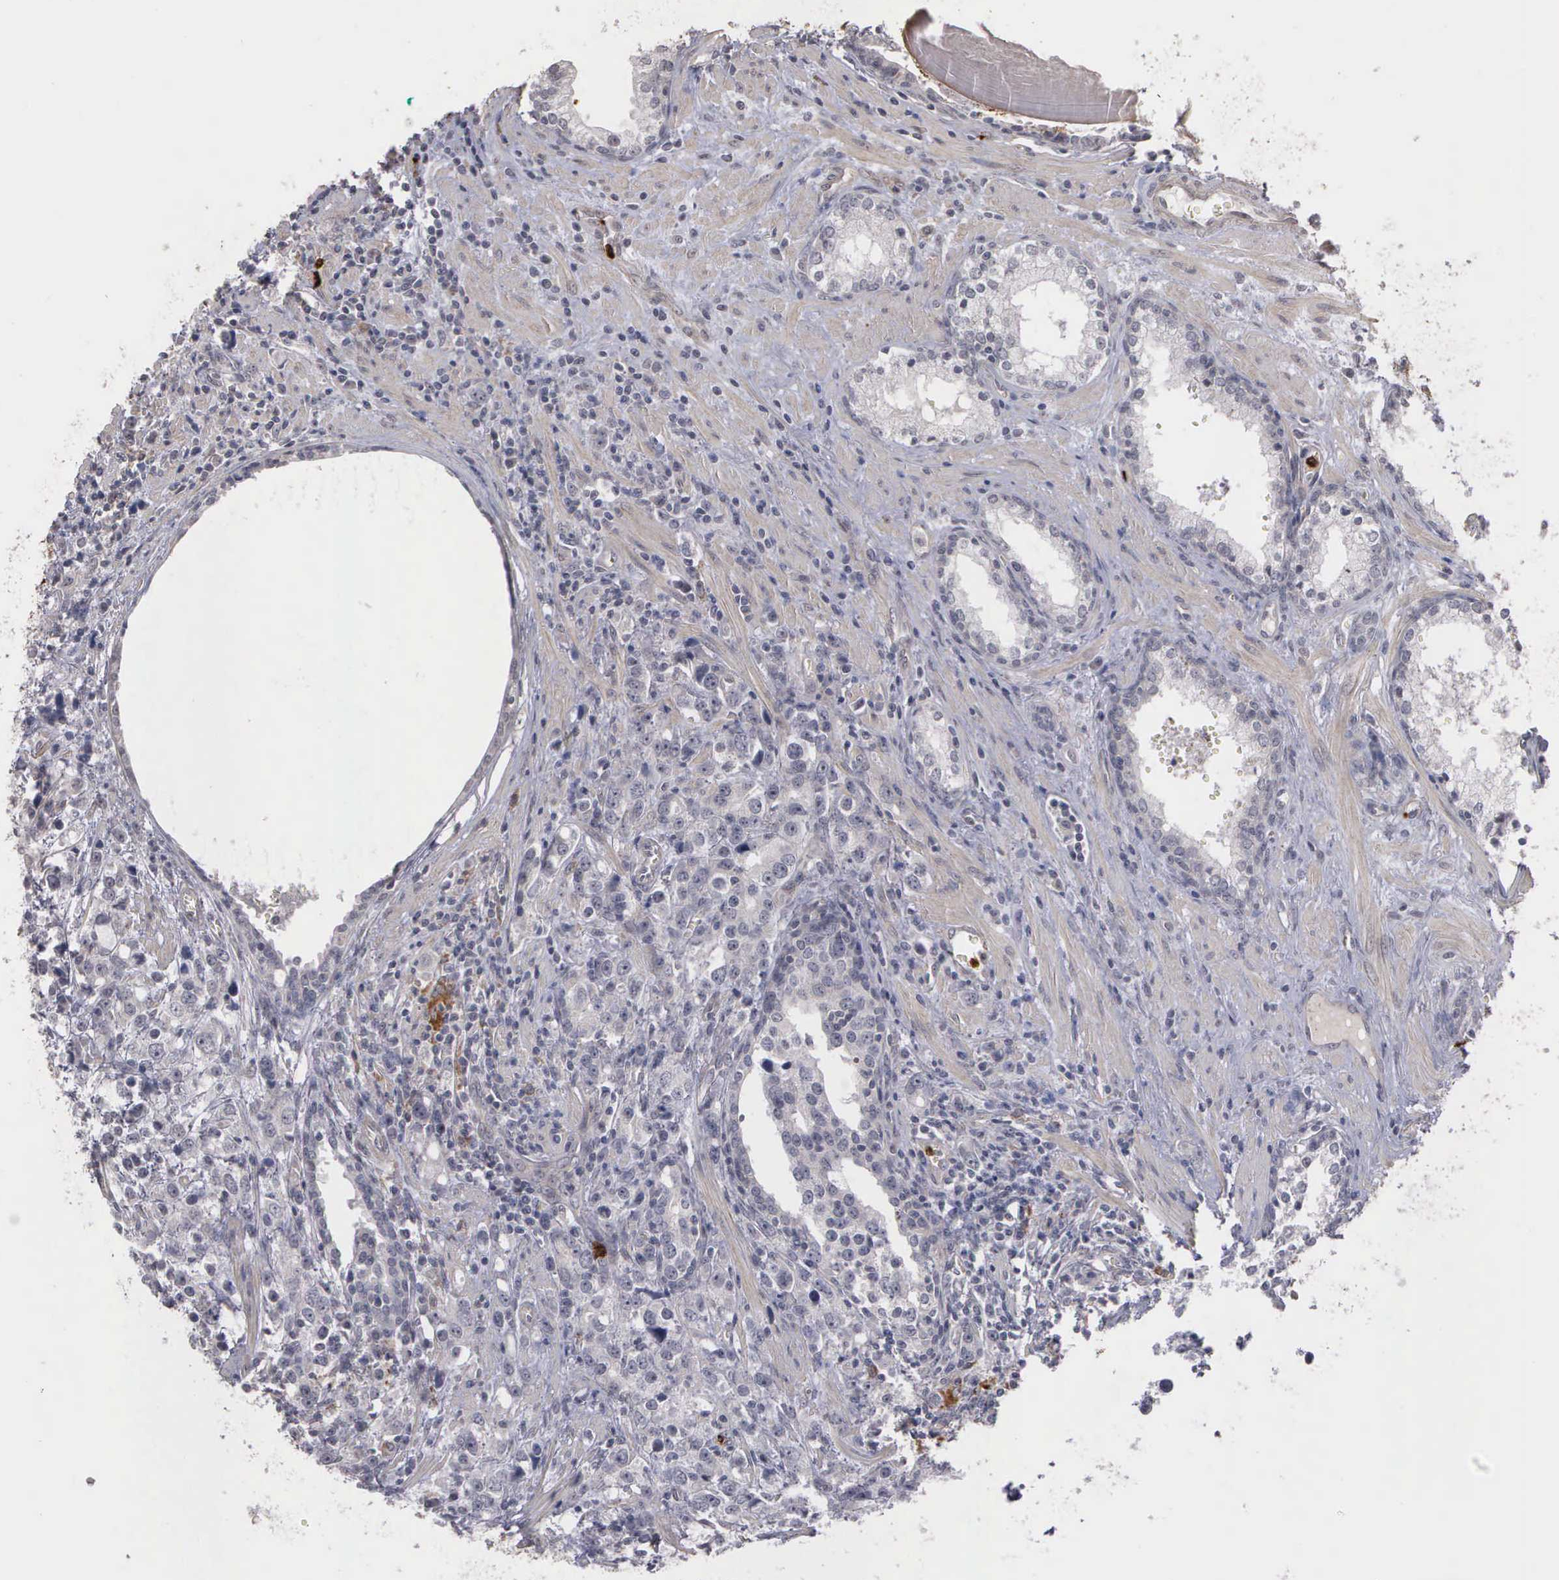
{"staining": {"intensity": "negative", "quantity": "none", "location": "none"}, "tissue": "prostate cancer", "cell_type": "Tumor cells", "image_type": "cancer", "snomed": [{"axis": "morphology", "description": "Adenocarcinoma, High grade"}, {"axis": "topography", "description": "Prostate"}], "caption": "An image of adenocarcinoma (high-grade) (prostate) stained for a protein displays no brown staining in tumor cells.", "gene": "MMP9", "patient": {"sex": "male", "age": 71}}